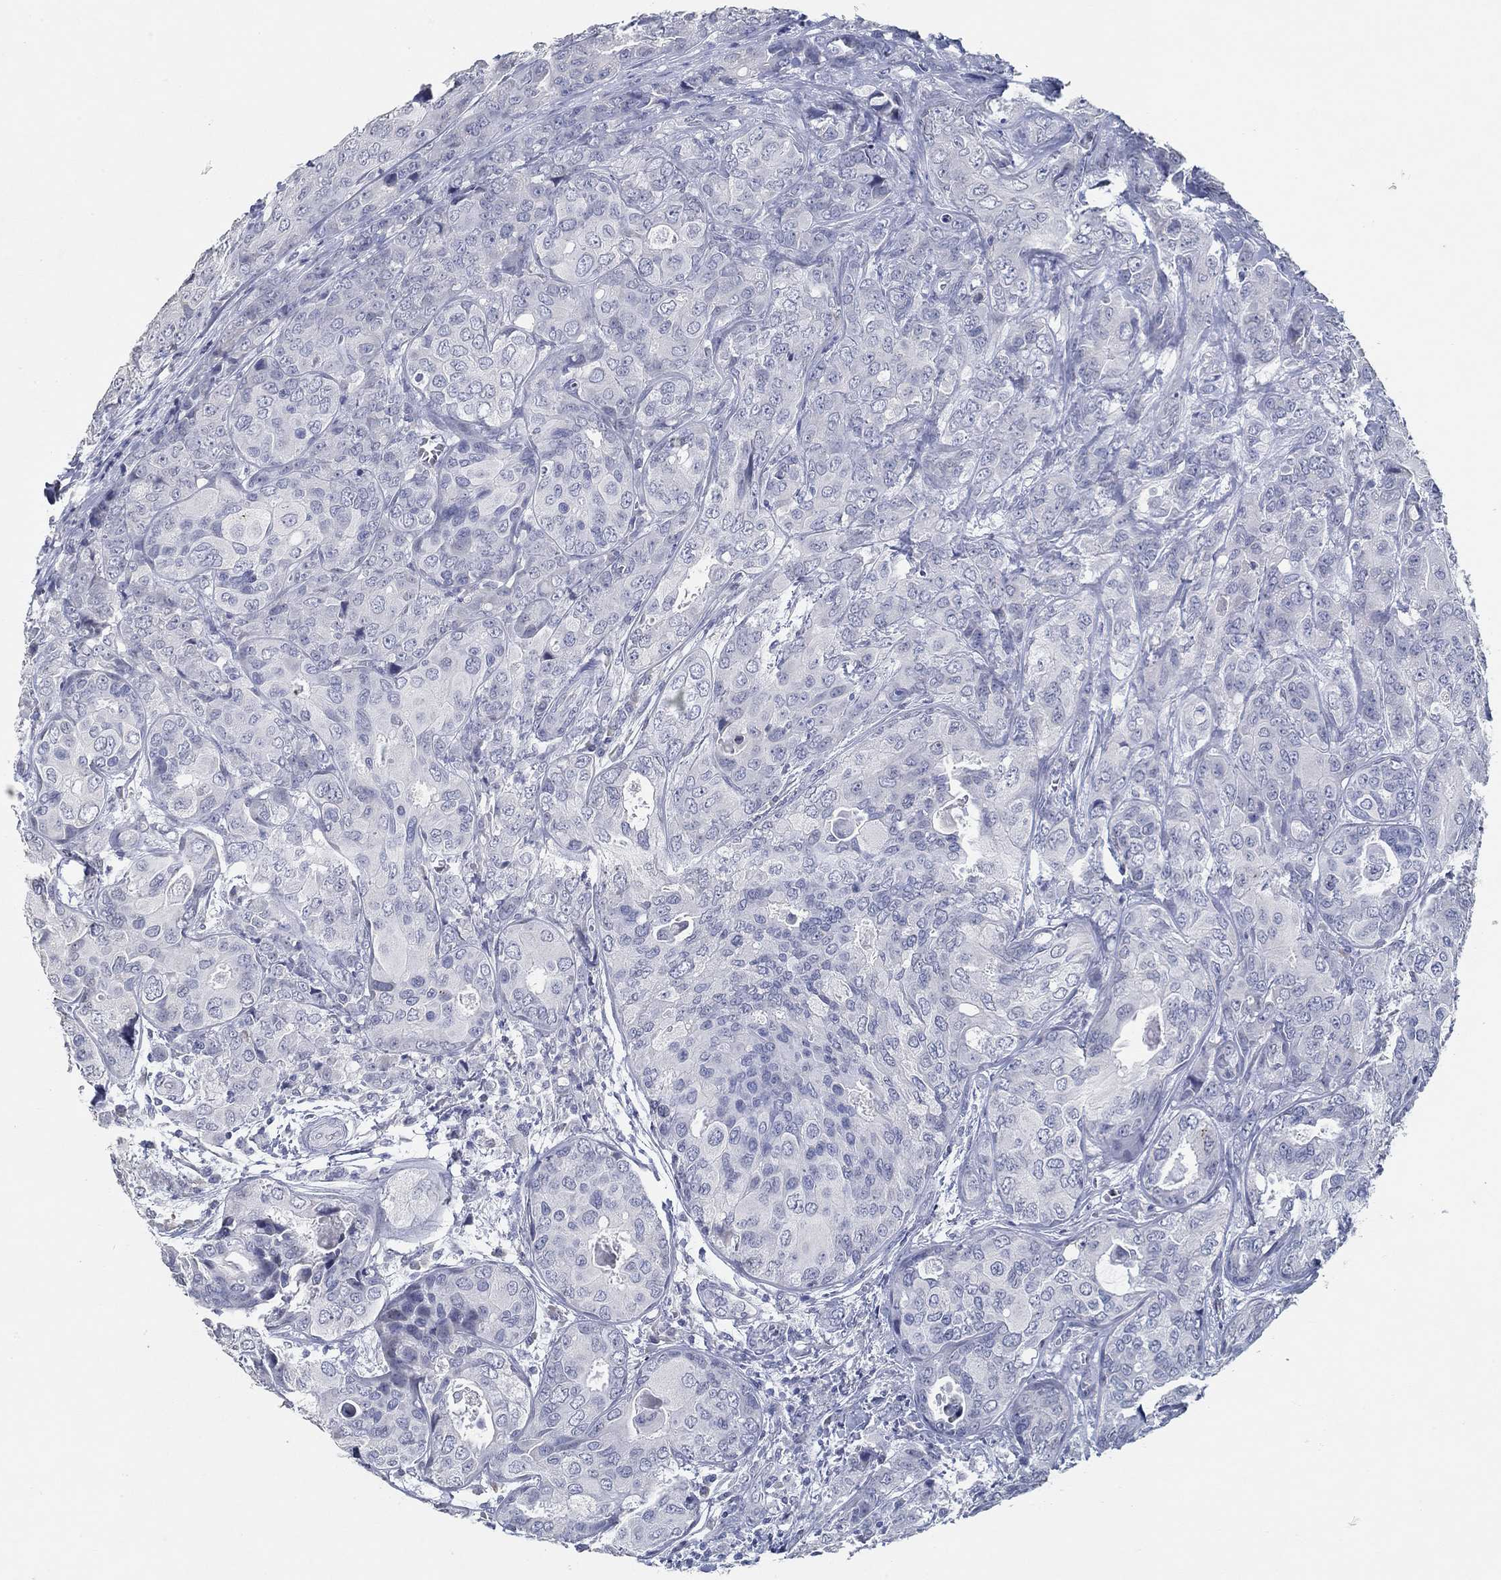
{"staining": {"intensity": "negative", "quantity": "none", "location": "none"}, "tissue": "breast cancer", "cell_type": "Tumor cells", "image_type": "cancer", "snomed": [{"axis": "morphology", "description": "Duct carcinoma"}, {"axis": "topography", "description": "Breast"}], "caption": "Tumor cells show no significant protein expression in breast cancer (intraductal carcinoma).", "gene": "NUP155", "patient": {"sex": "female", "age": 43}}